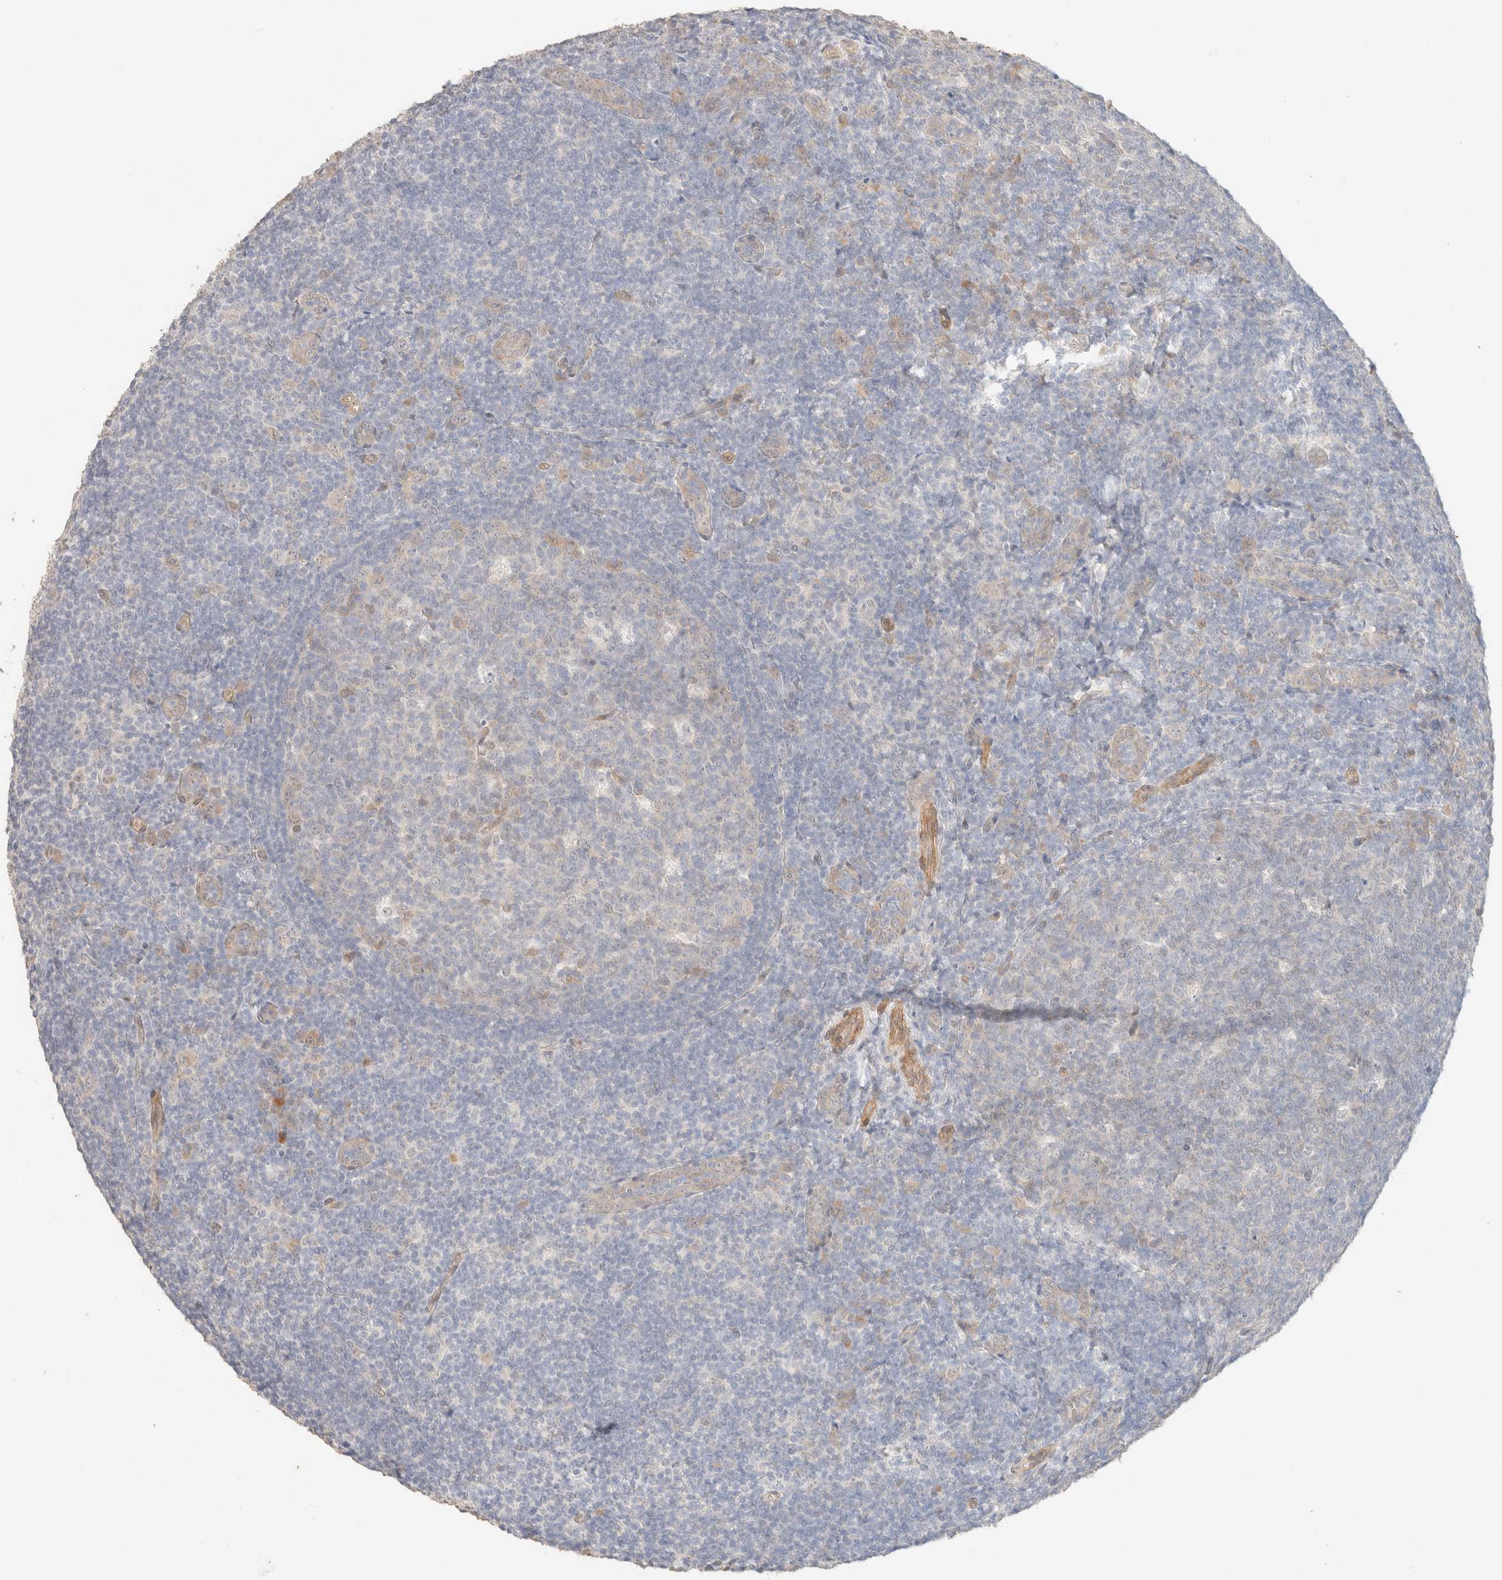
{"staining": {"intensity": "negative", "quantity": "none", "location": "none"}, "tissue": "tonsil", "cell_type": "Germinal center cells", "image_type": "normal", "snomed": [{"axis": "morphology", "description": "Normal tissue, NOS"}, {"axis": "topography", "description": "Tonsil"}], "caption": "DAB immunohistochemical staining of normal human tonsil displays no significant expression in germinal center cells.", "gene": "CSNK1E", "patient": {"sex": "male", "age": 37}}